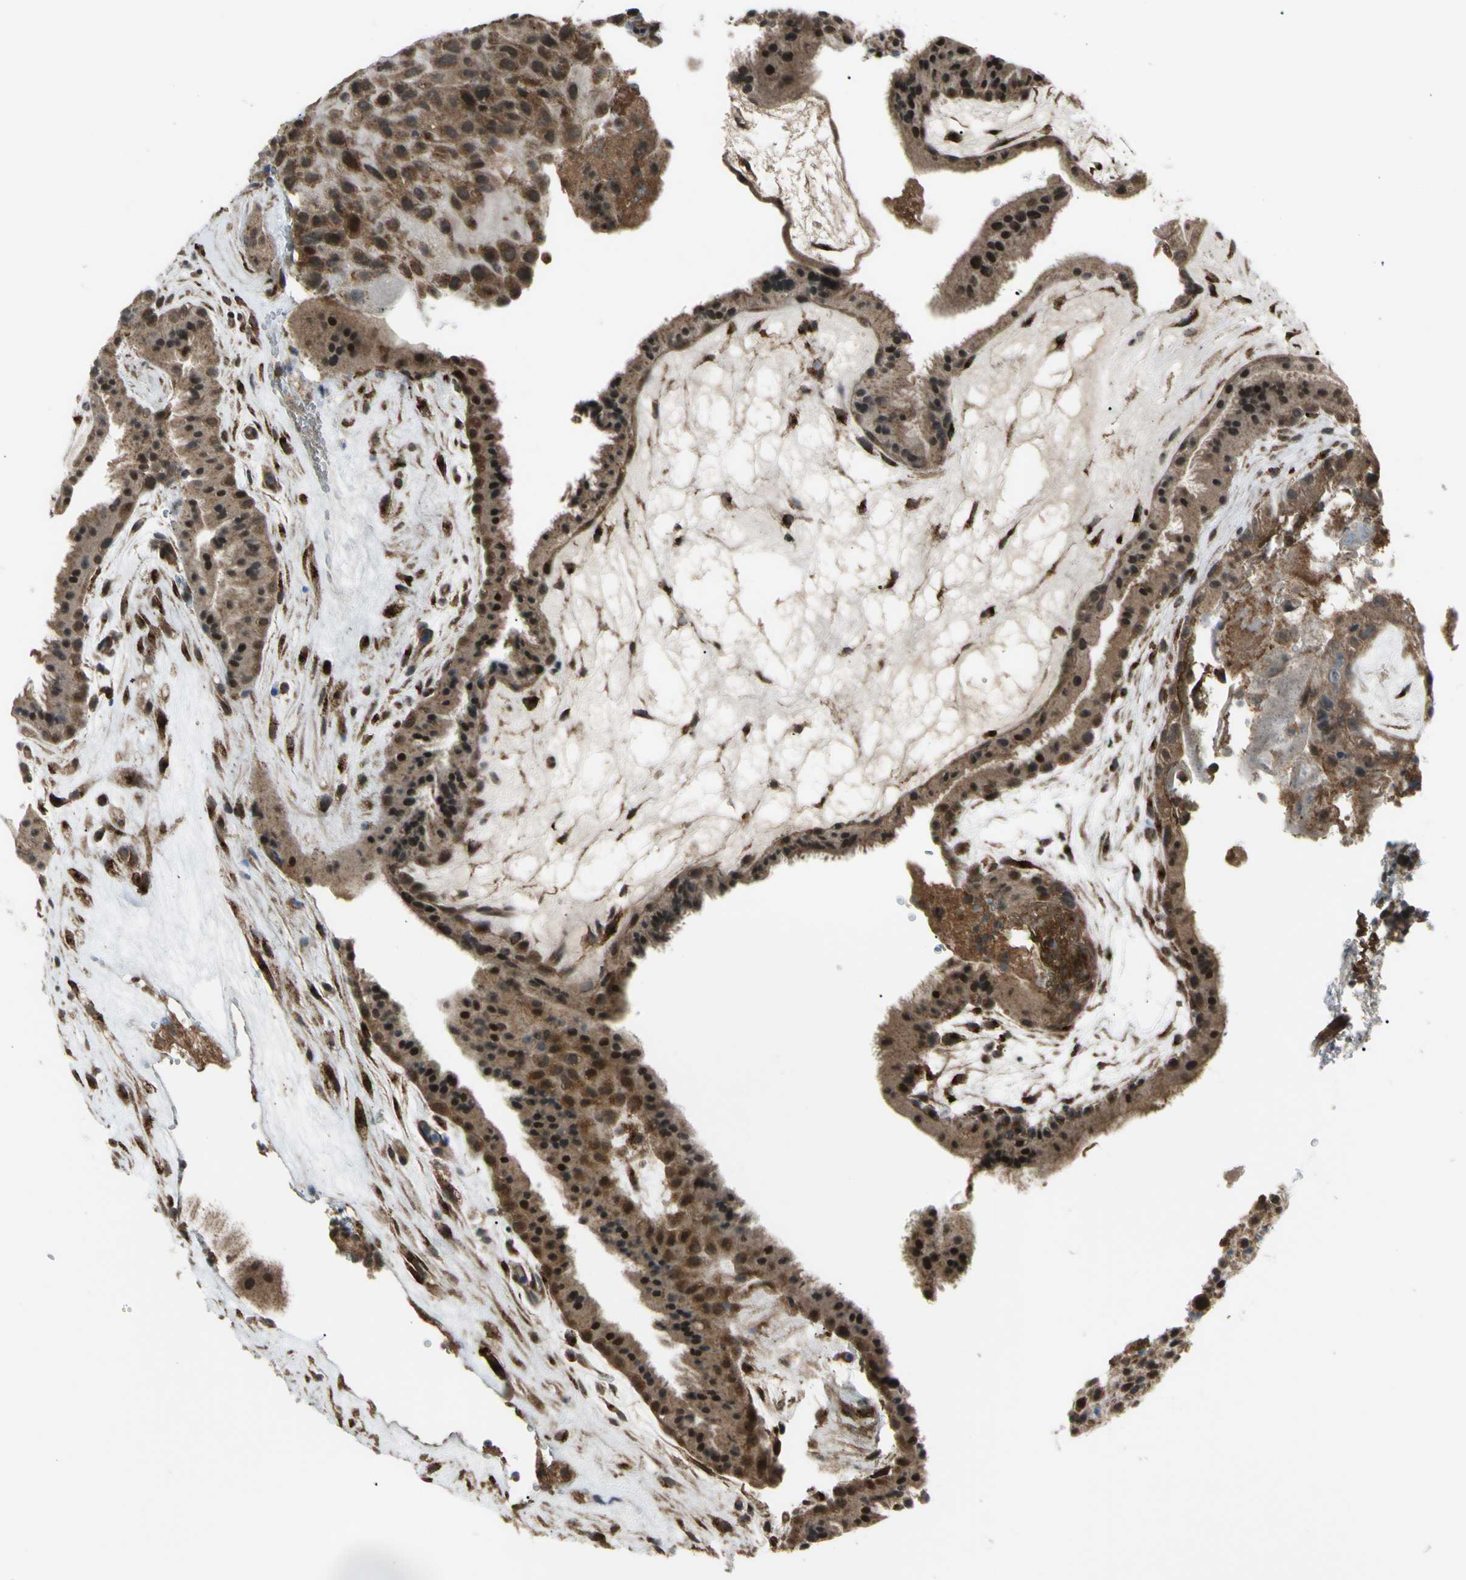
{"staining": {"intensity": "moderate", "quantity": ">75%", "location": "cytoplasmic/membranous,nuclear"}, "tissue": "placenta", "cell_type": "Decidual cells", "image_type": "normal", "snomed": [{"axis": "morphology", "description": "Normal tissue, NOS"}, {"axis": "topography", "description": "Placenta"}], "caption": "Protein staining of normal placenta demonstrates moderate cytoplasmic/membranous,nuclear staining in approximately >75% of decidual cells.", "gene": "FLII", "patient": {"sex": "female", "age": 19}}